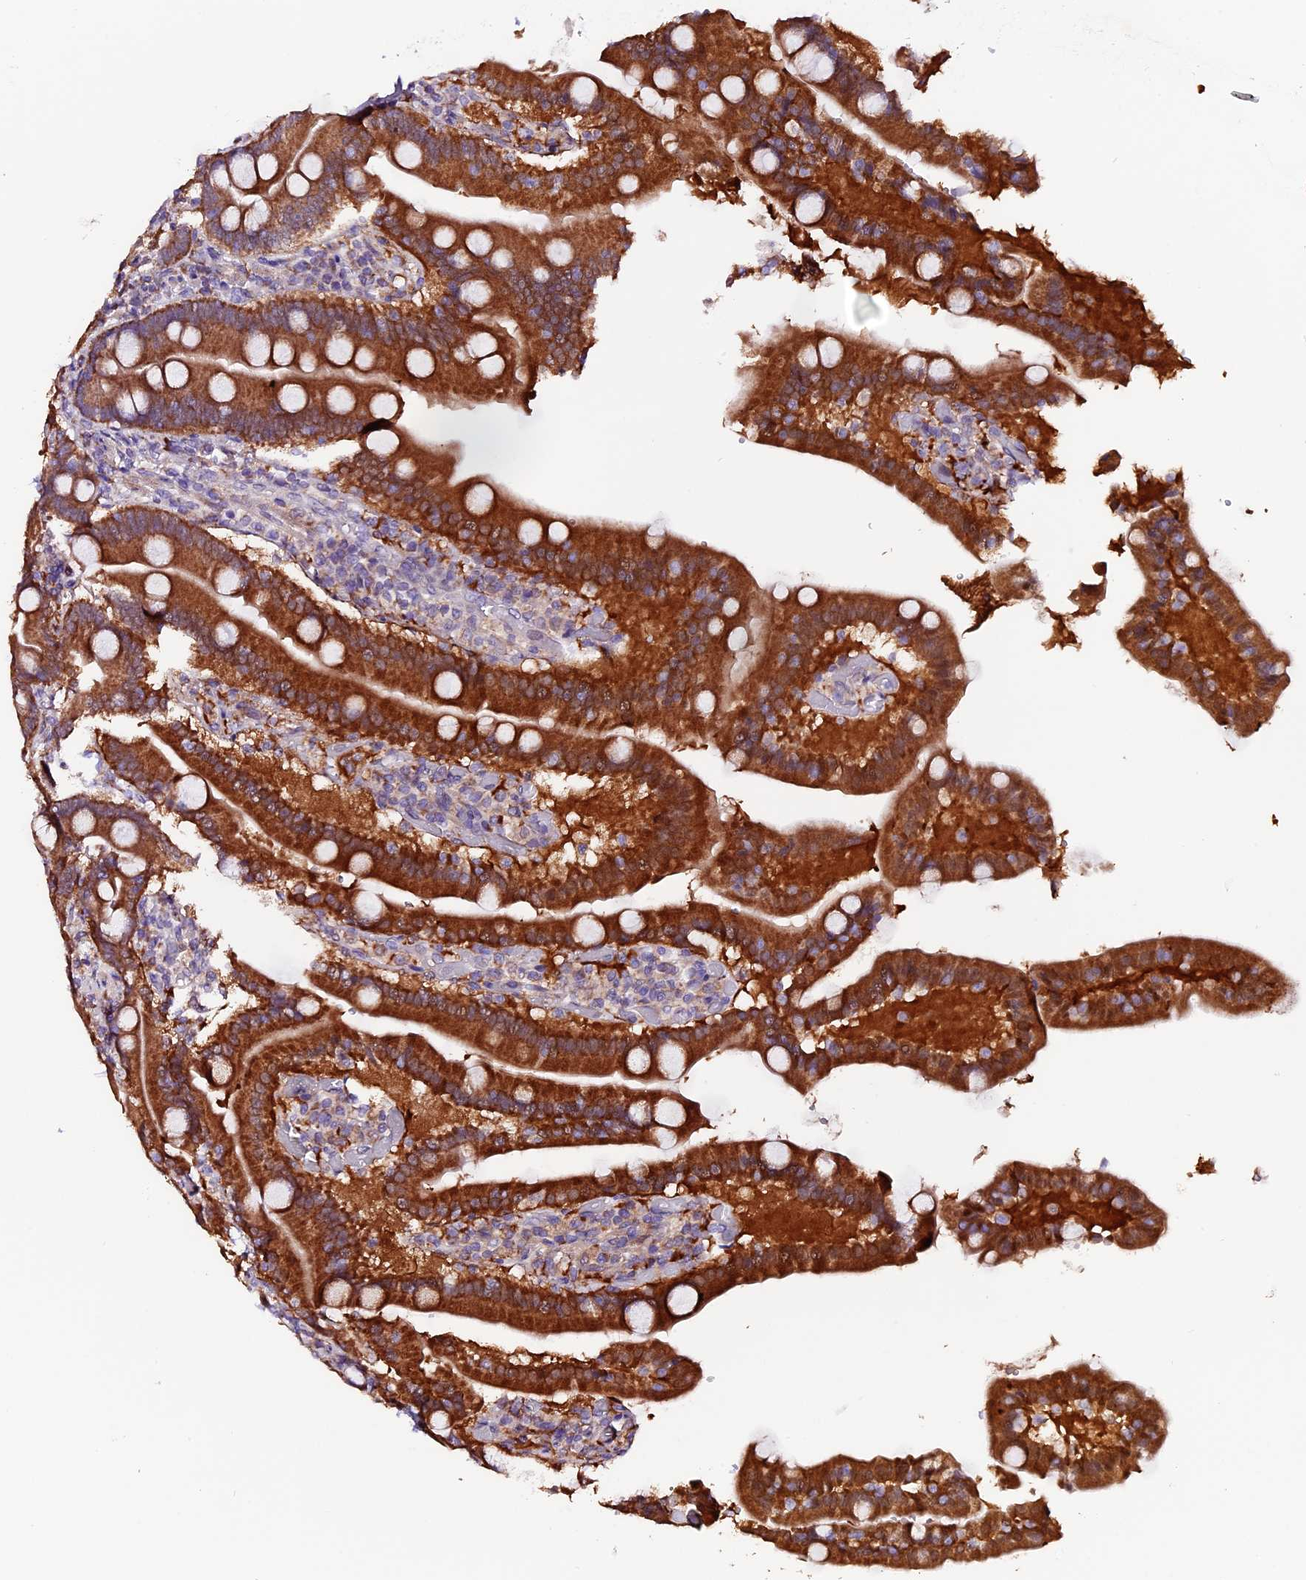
{"staining": {"intensity": "strong", "quantity": ">75%", "location": "cytoplasmic/membranous"}, "tissue": "duodenum", "cell_type": "Glandular cells", "image_type": "normal", "snomed": [{"axis": "morphology", "description": "Normal tissue, NOS"}, {"axis": "topography", "description": "Duodenum"}], "caption": "Protein expression analysis of normal human duodenum reveals strong cytoplasmic/membranous staining in approximately >75% of glandular cells. (DAB IHC with brightfield microscopy, high magnification).", "gene": "DDX28", "patient": {"sex": "female", "age": 62}}